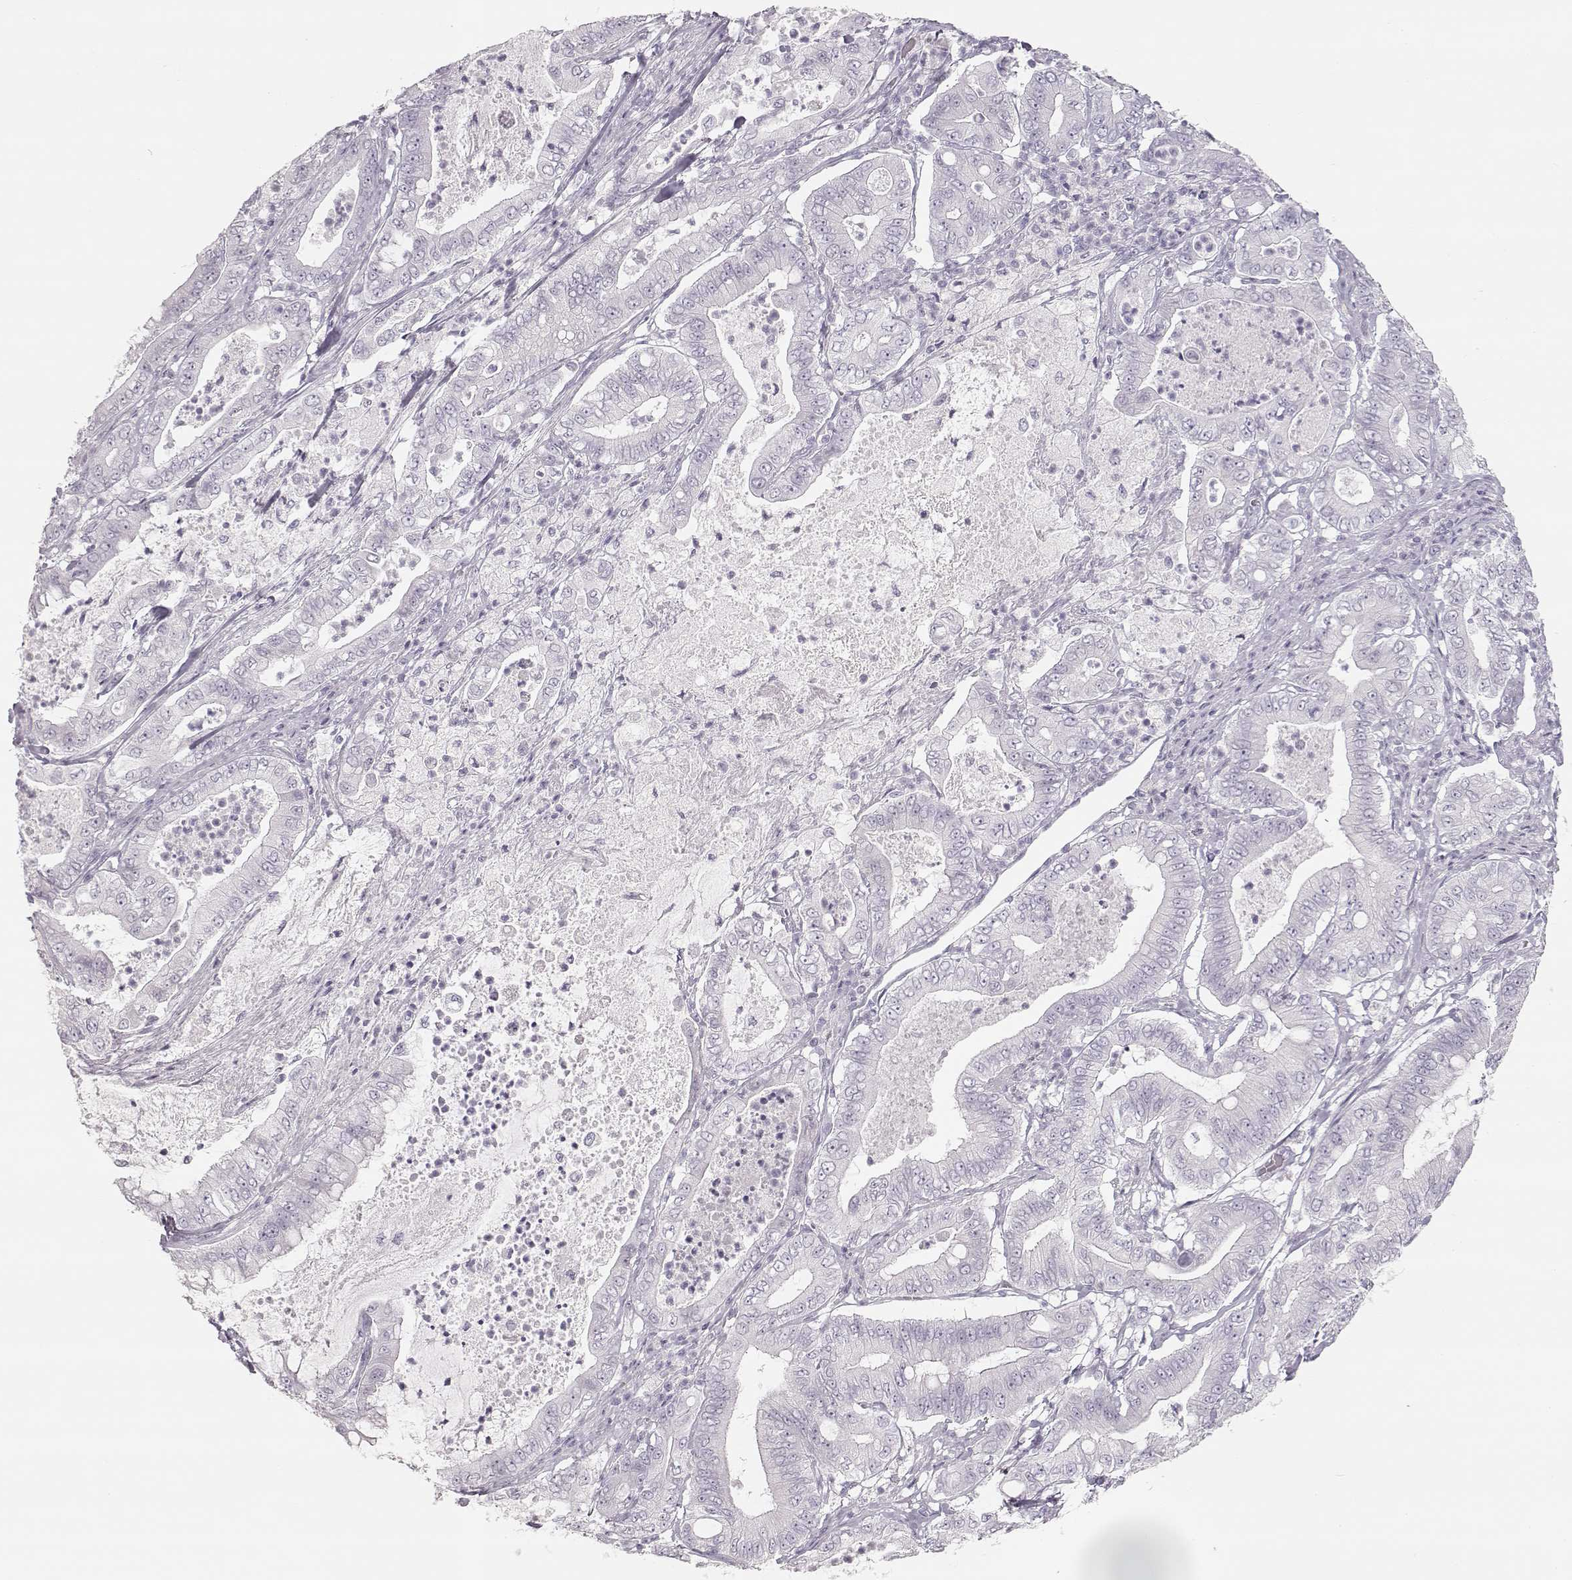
{"staining": {"intensity": "negative", "quantity": "none", "location": "none"}, "tissue": "pancreatic cancer", "cell_type": "Tumor cells", "image_type": "cancer", "snomed": [{"axis": "morphology", "description": "Adenocarcinoma, NOS"}, {"axis": "topography", "description": "Pancreas"}], "caption": "A micrograph of human pancreatic cancer is negative for staining in tumor cells.", "gene": "LEPR", "patient": {"sex": "male", "age": 71}}